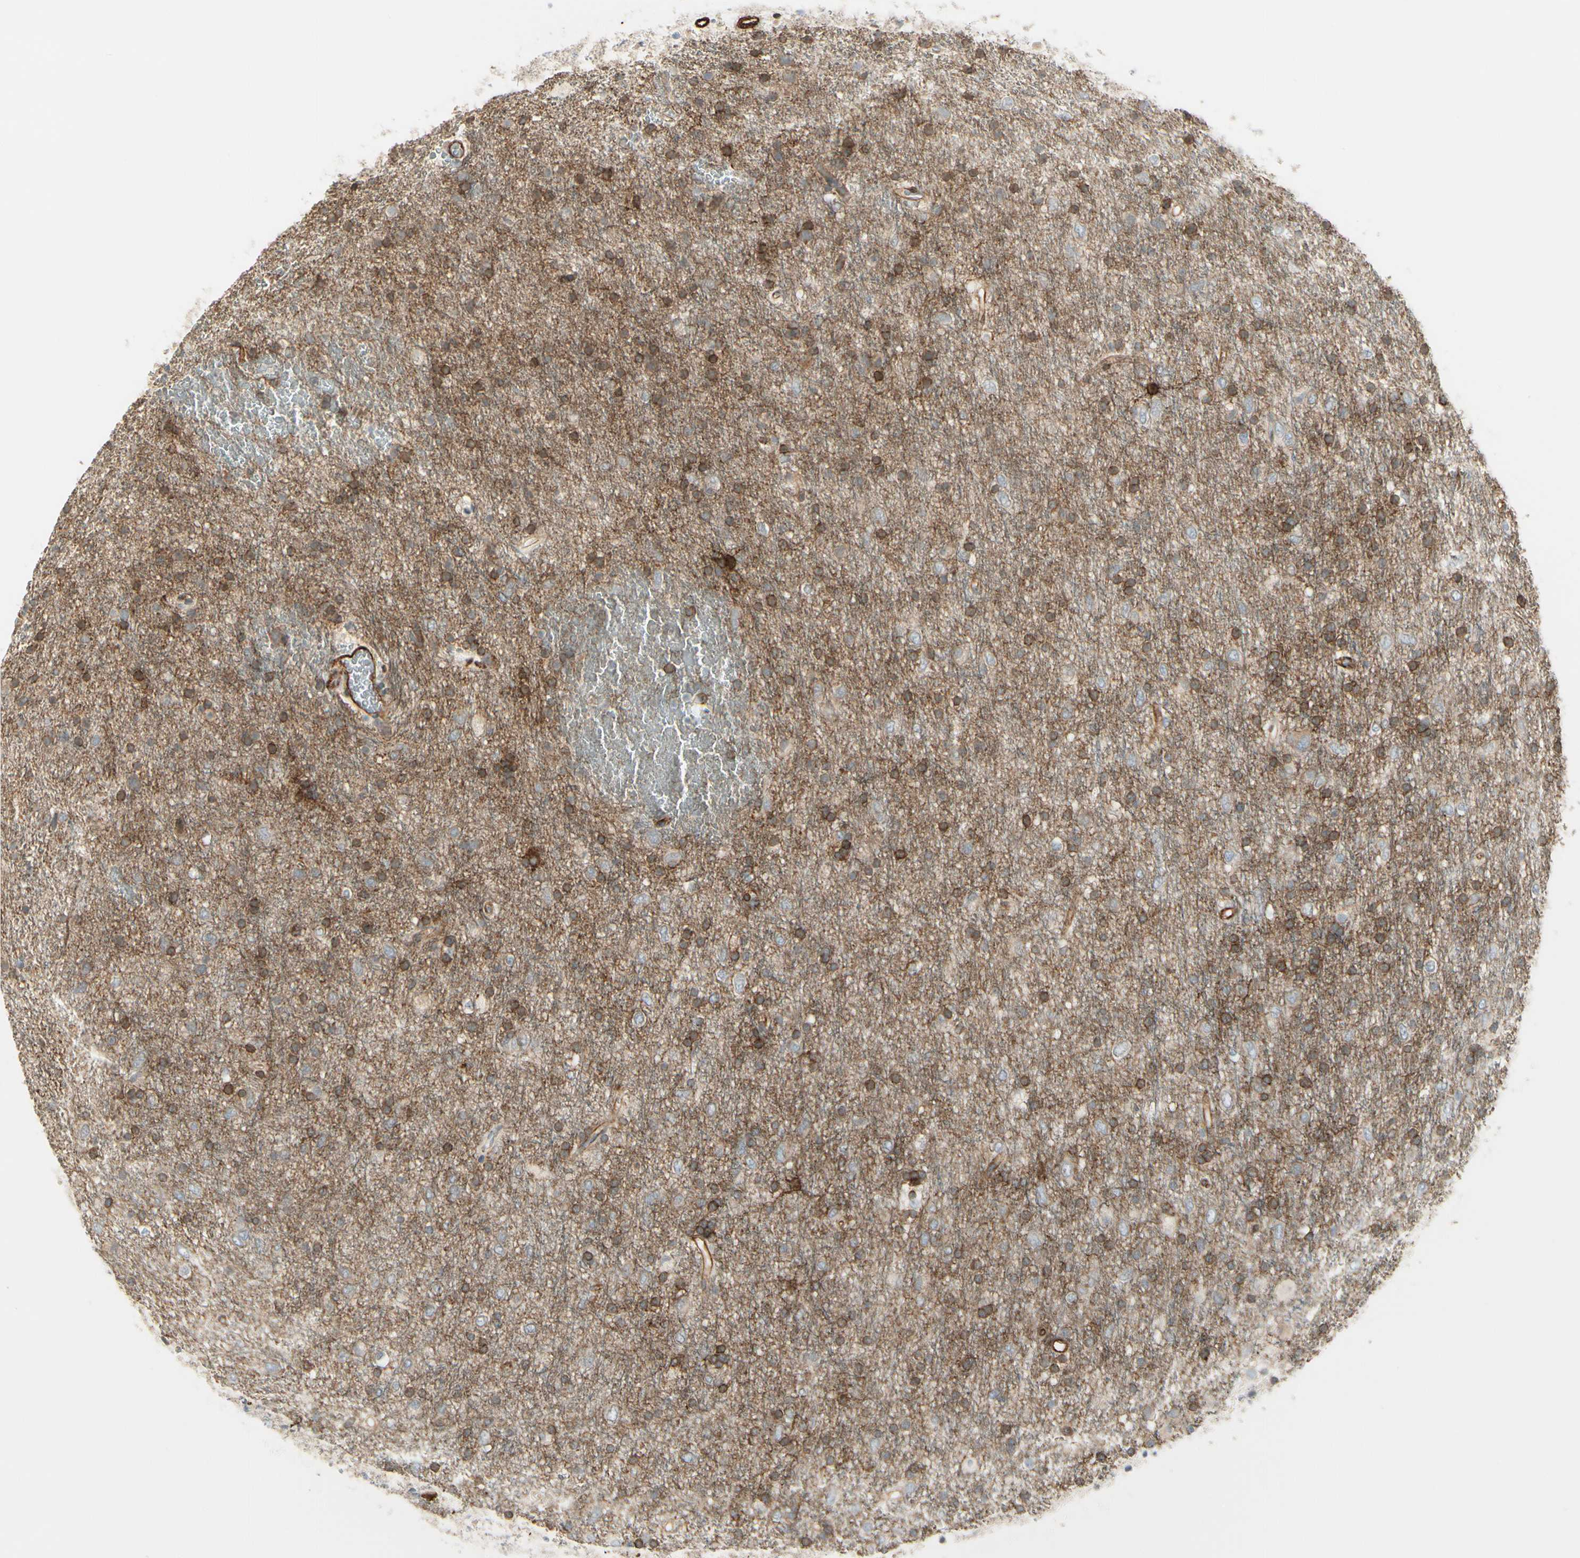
{"staining": {"intensity": "moderate", "quantity": "25%-75%", "location": "cytoplasmic/membranous"}, "tissue": "glioma", "cell_type": "Tumor cells", "image_type": "cancer", "snomed": [{"axis": "morphology", "description": "Glioma, malignant, Low grade"}, {"axis": "topography", "description": "Brain"}], "caption": "Protein analysis of glioma tissue shows moderate cytoplasmic/membranous expression in approximately 25%-75% of tumor cells. The staining was performed using DAB (3,3'-diaminobenzidine), with brown indicating positive protein expression. Nuclei are stained blue with hematoxylin.", "gene": "MCAM", "patient": {"sex": "male", "age": 77}}